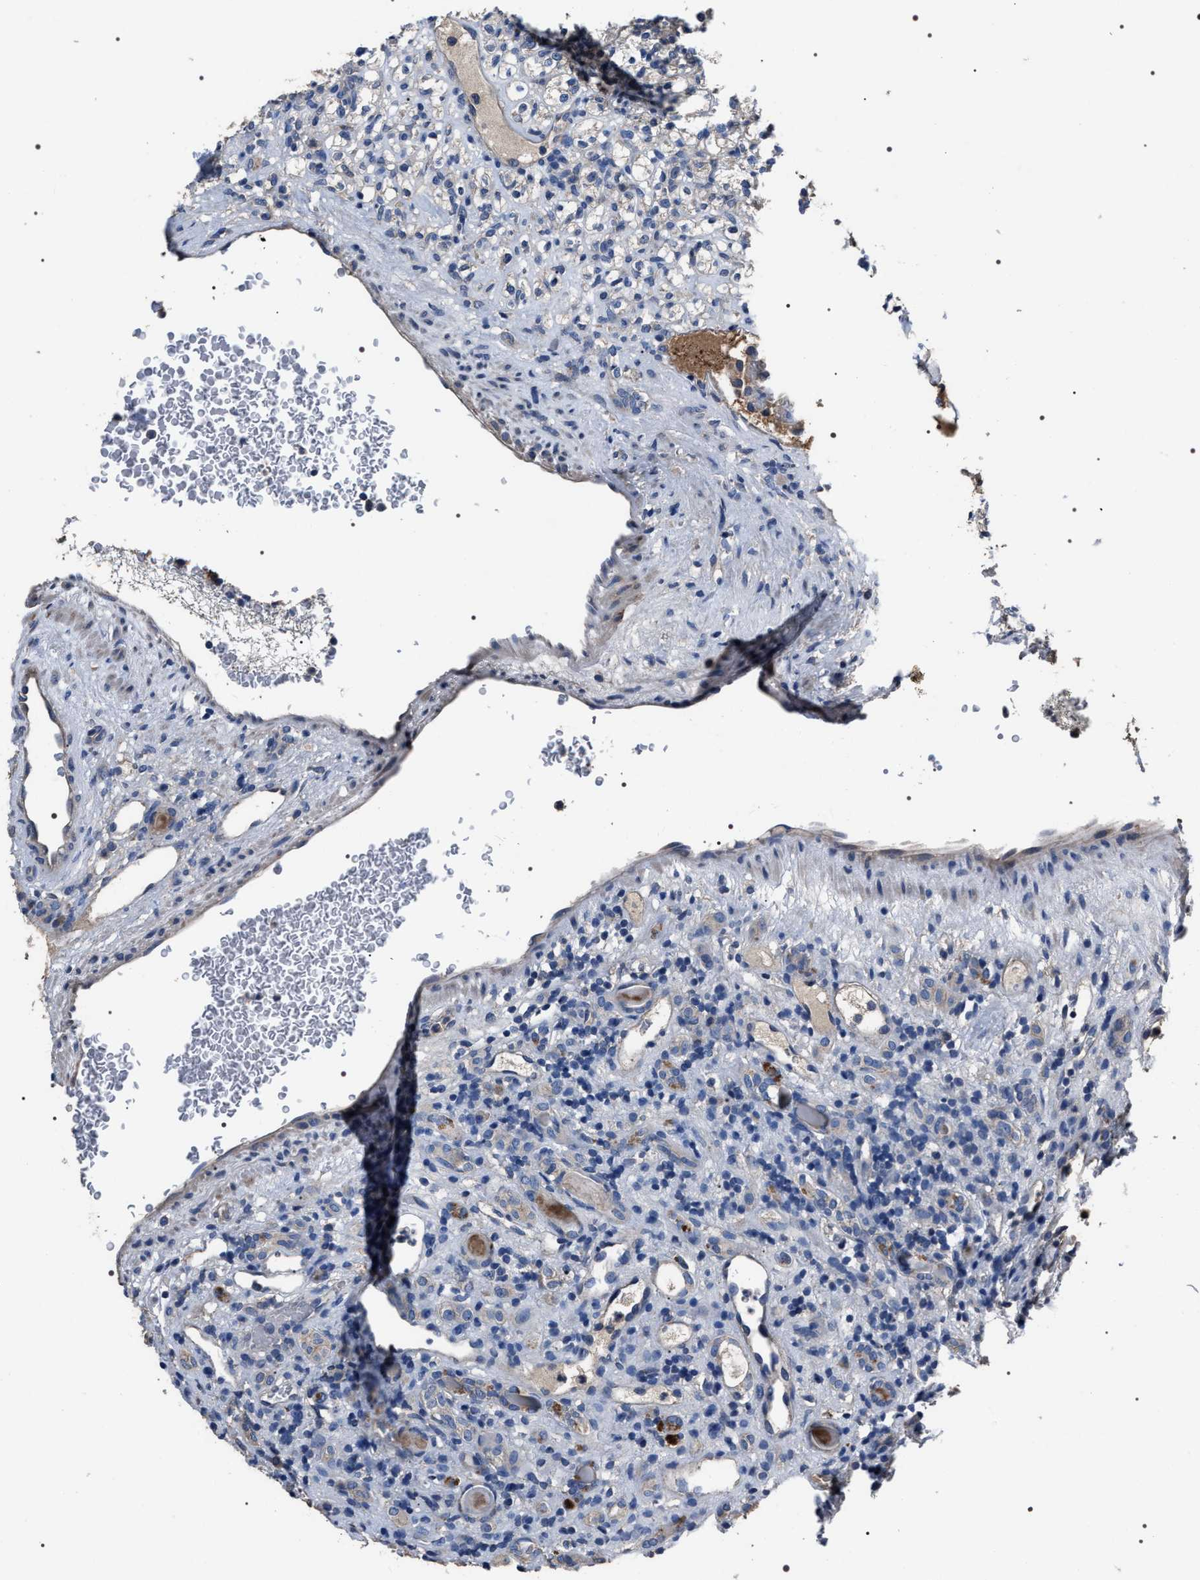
{"staining": {"intensity": "negative", "quantity": "none", "location": "none"}, "tissue": "renal cancer", "cell_type": "Tumor cells", "image_type": "cancer", "snomed": [{"axis": "morphology", "description": "Normal tissue, NOS"}, {"axis": "morphology", "description": "Adenocarcinoma, NOS"}, {"axis": "topography", "description": "Kidney"}], "caption": "The immunohistochemistry (IHC) histopathology image has no significant positivity in tumor cells of renal cancer tissue.", "gene": "TRIM54", "patient": {"sex": "female", "age": 72}}